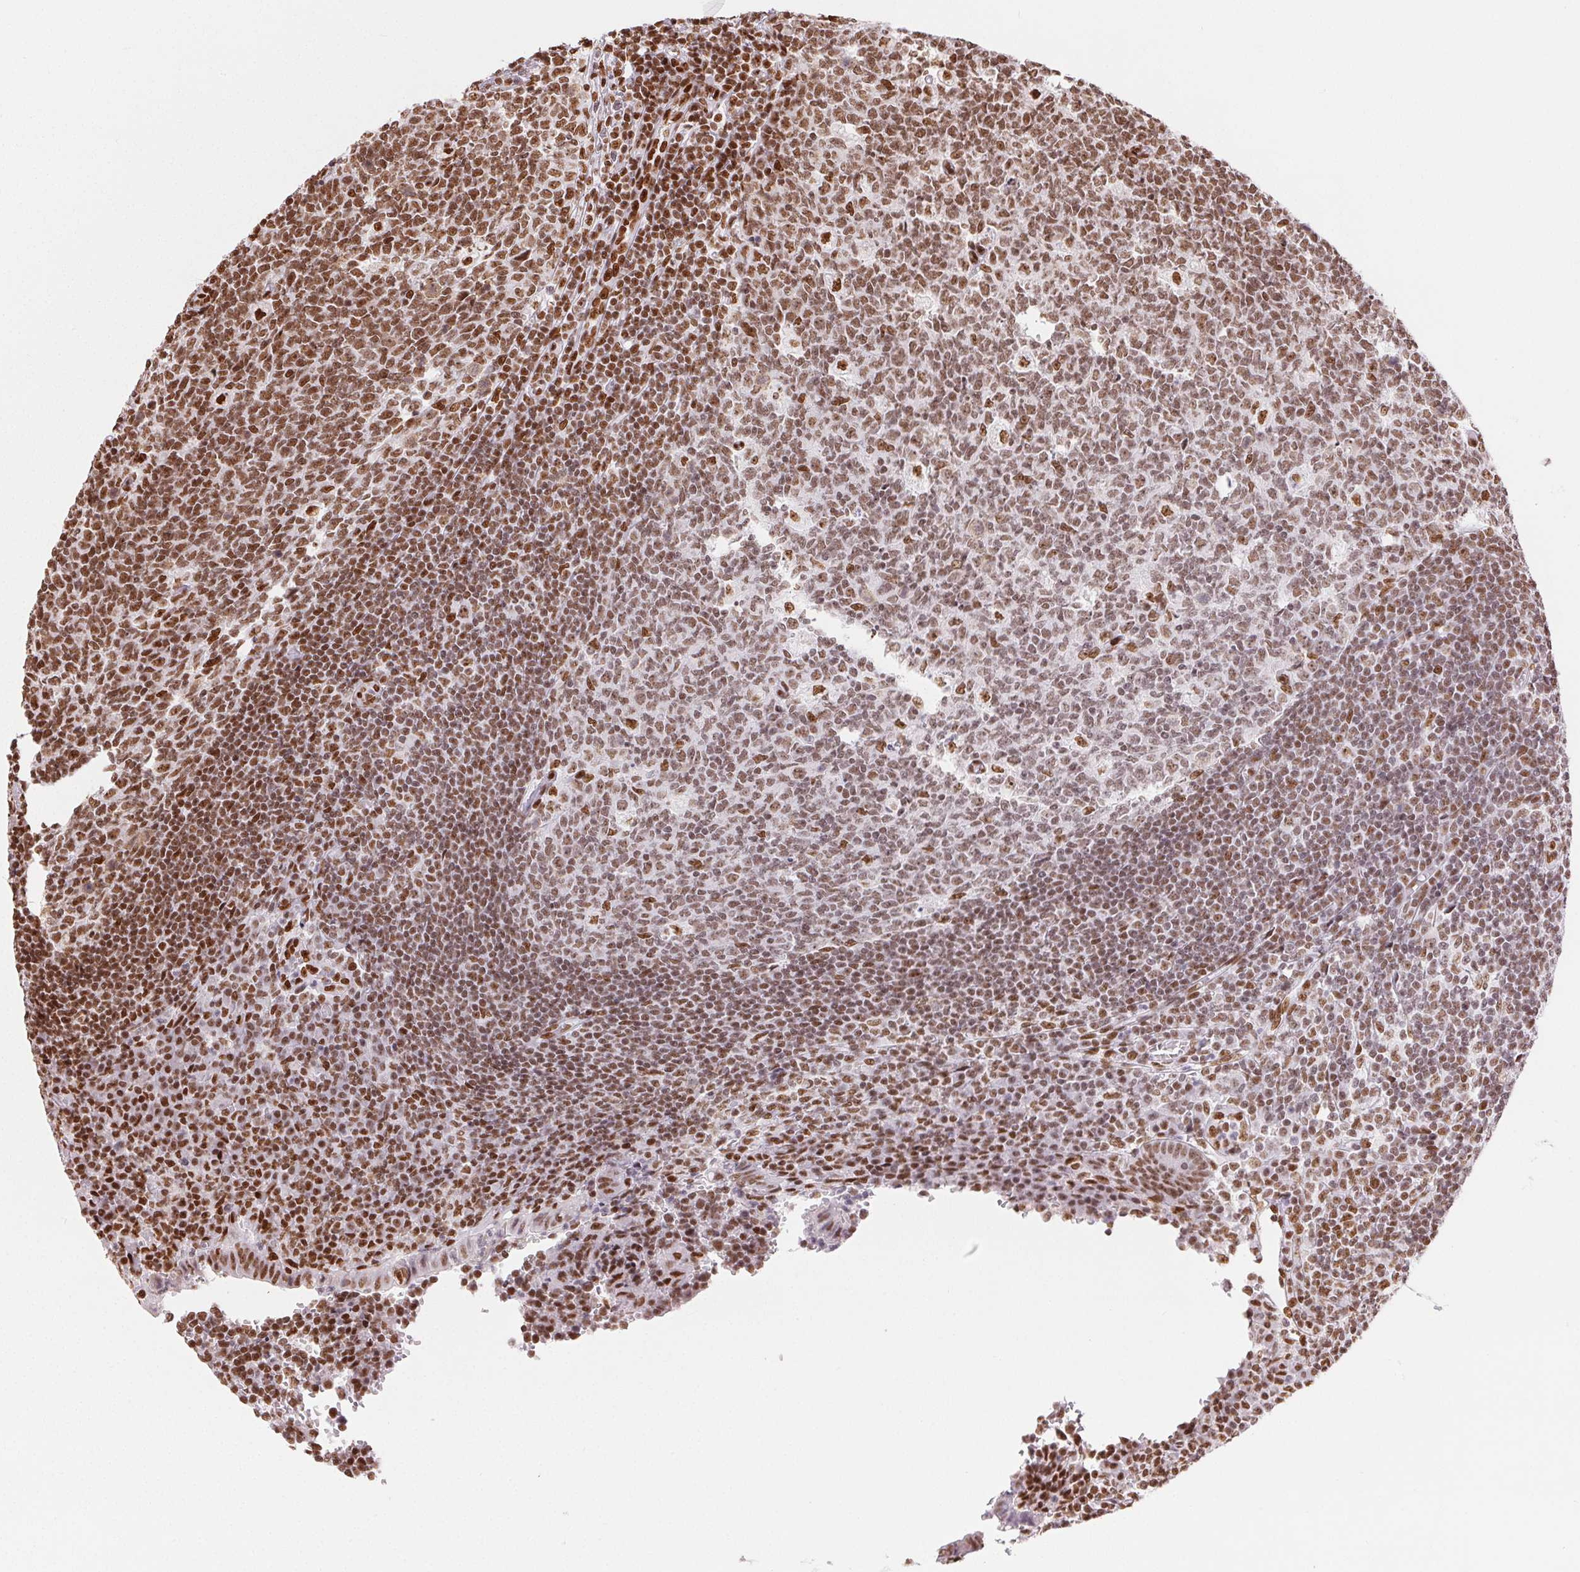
{"staining": {"intensity": "moderate", "quantity": ">75%", "location": "nuclear"}, "tissue": "appendix", "cell_type": "Glandular cells", "image_type": "normal", "snomed": [{"axis": "morphology", "description": "Normal tissue, NOS"}, {"axis": "topography", "description": "Appendix"}], "caption": "Appendix stained for a protein (brown) displays moderate nuclear positive staining in approximately >75% of glandular cells.", "gene": "ZNF80", "patient": {"sex": "male", "age": 18}}